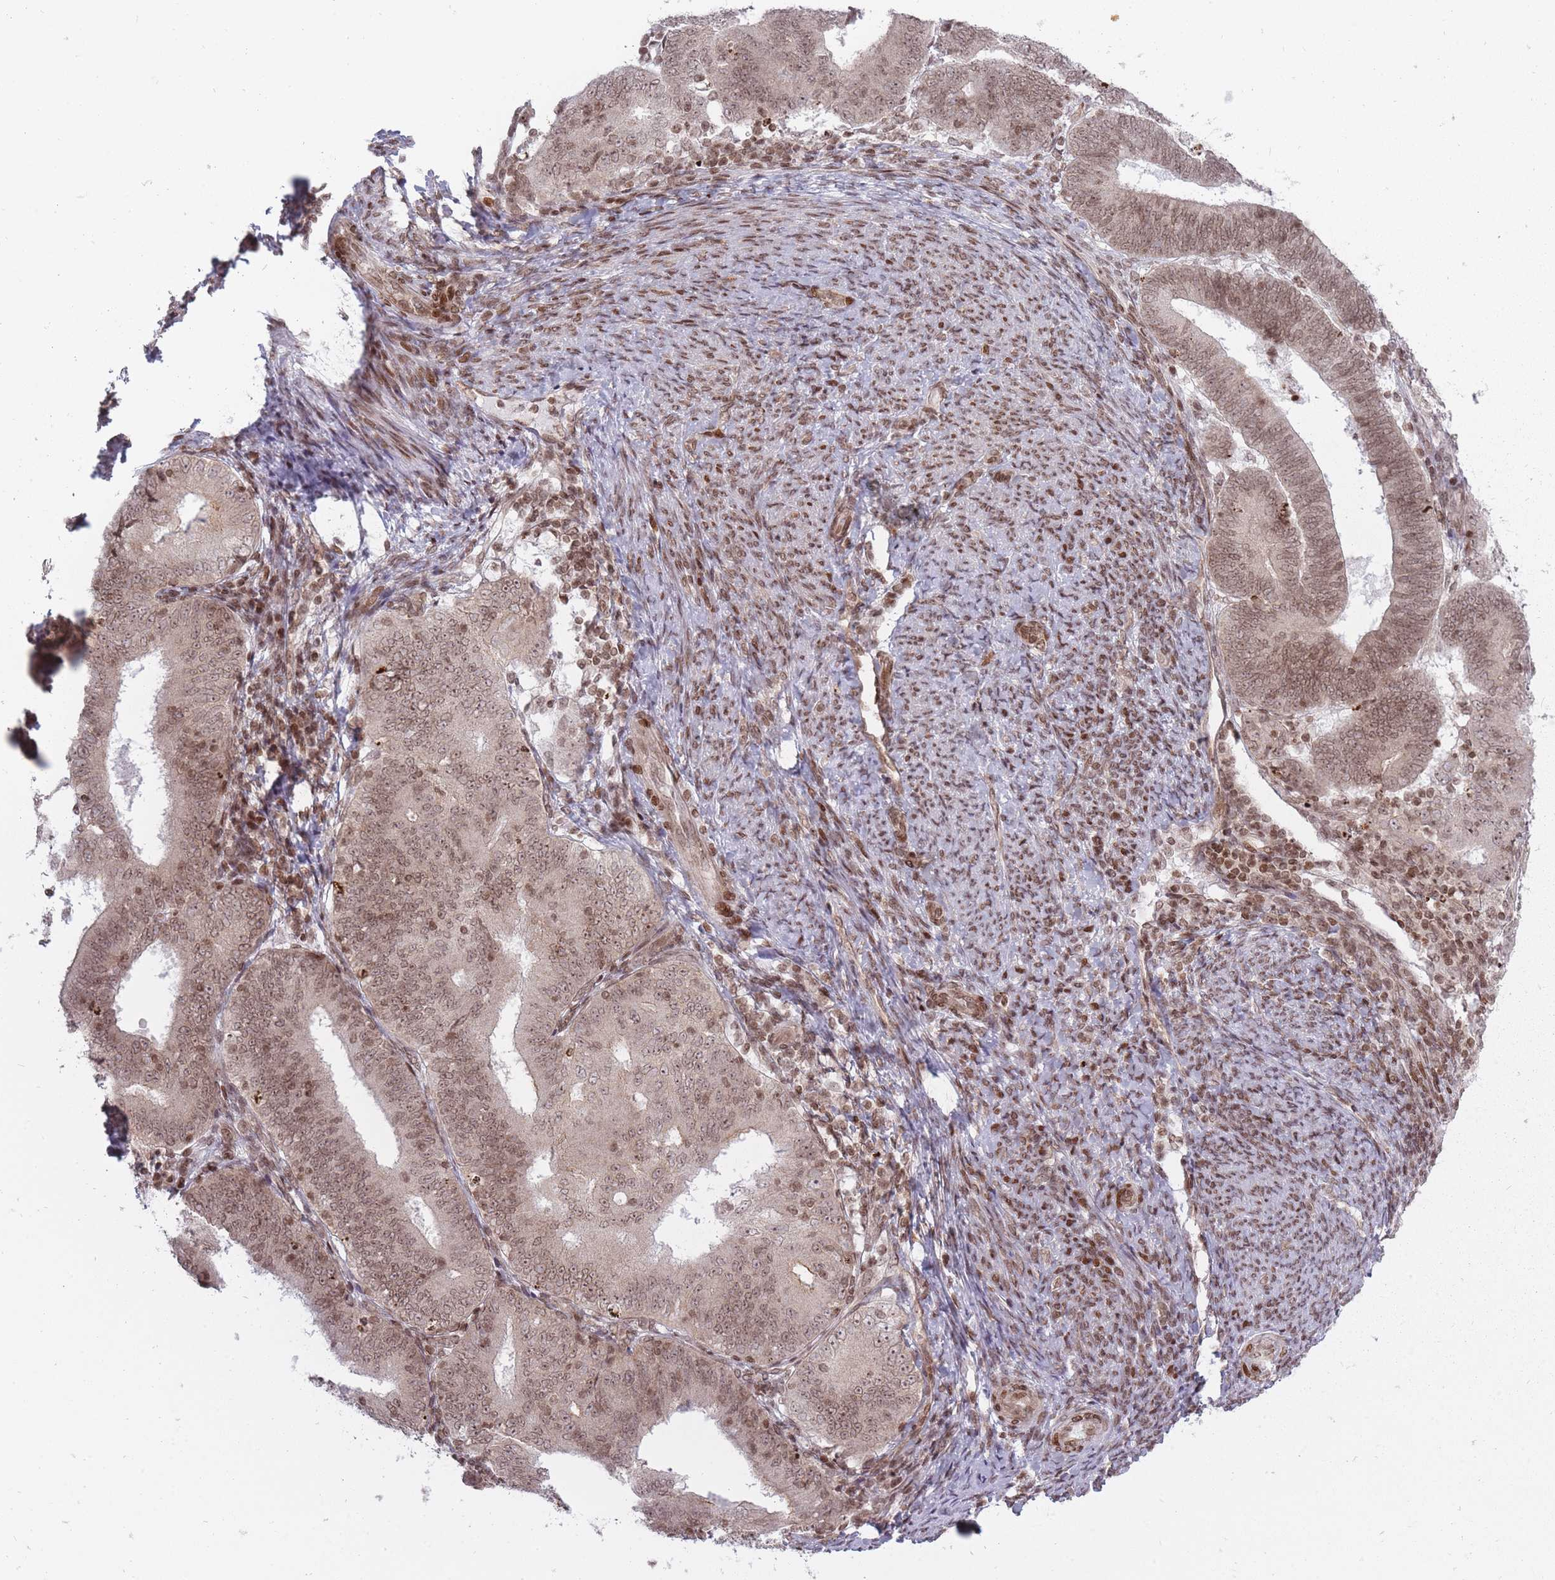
{"staining": {"intensity": "moderate", "quantity": ">75%", "location": "cytoplasmic/membranous,nuclear"}, "tissue": "endometrial cancer", "cell_type": "Tumor cells", "image_type": "cancer", "snomed": [{"axis": "morphology", "description": "Adenocarcinoma, NOS"}, {"axis": "topography", "description": "Endometrium"}], "caption": "Human adenocarcinoma (endometrial) stained with a brown dye displays moderate cytoplasmic/membranous and nuclear positive positivity in about >75% of tumor cells.", "gene": "TMC6", "patient": {"sex": "female", "age": 70}}